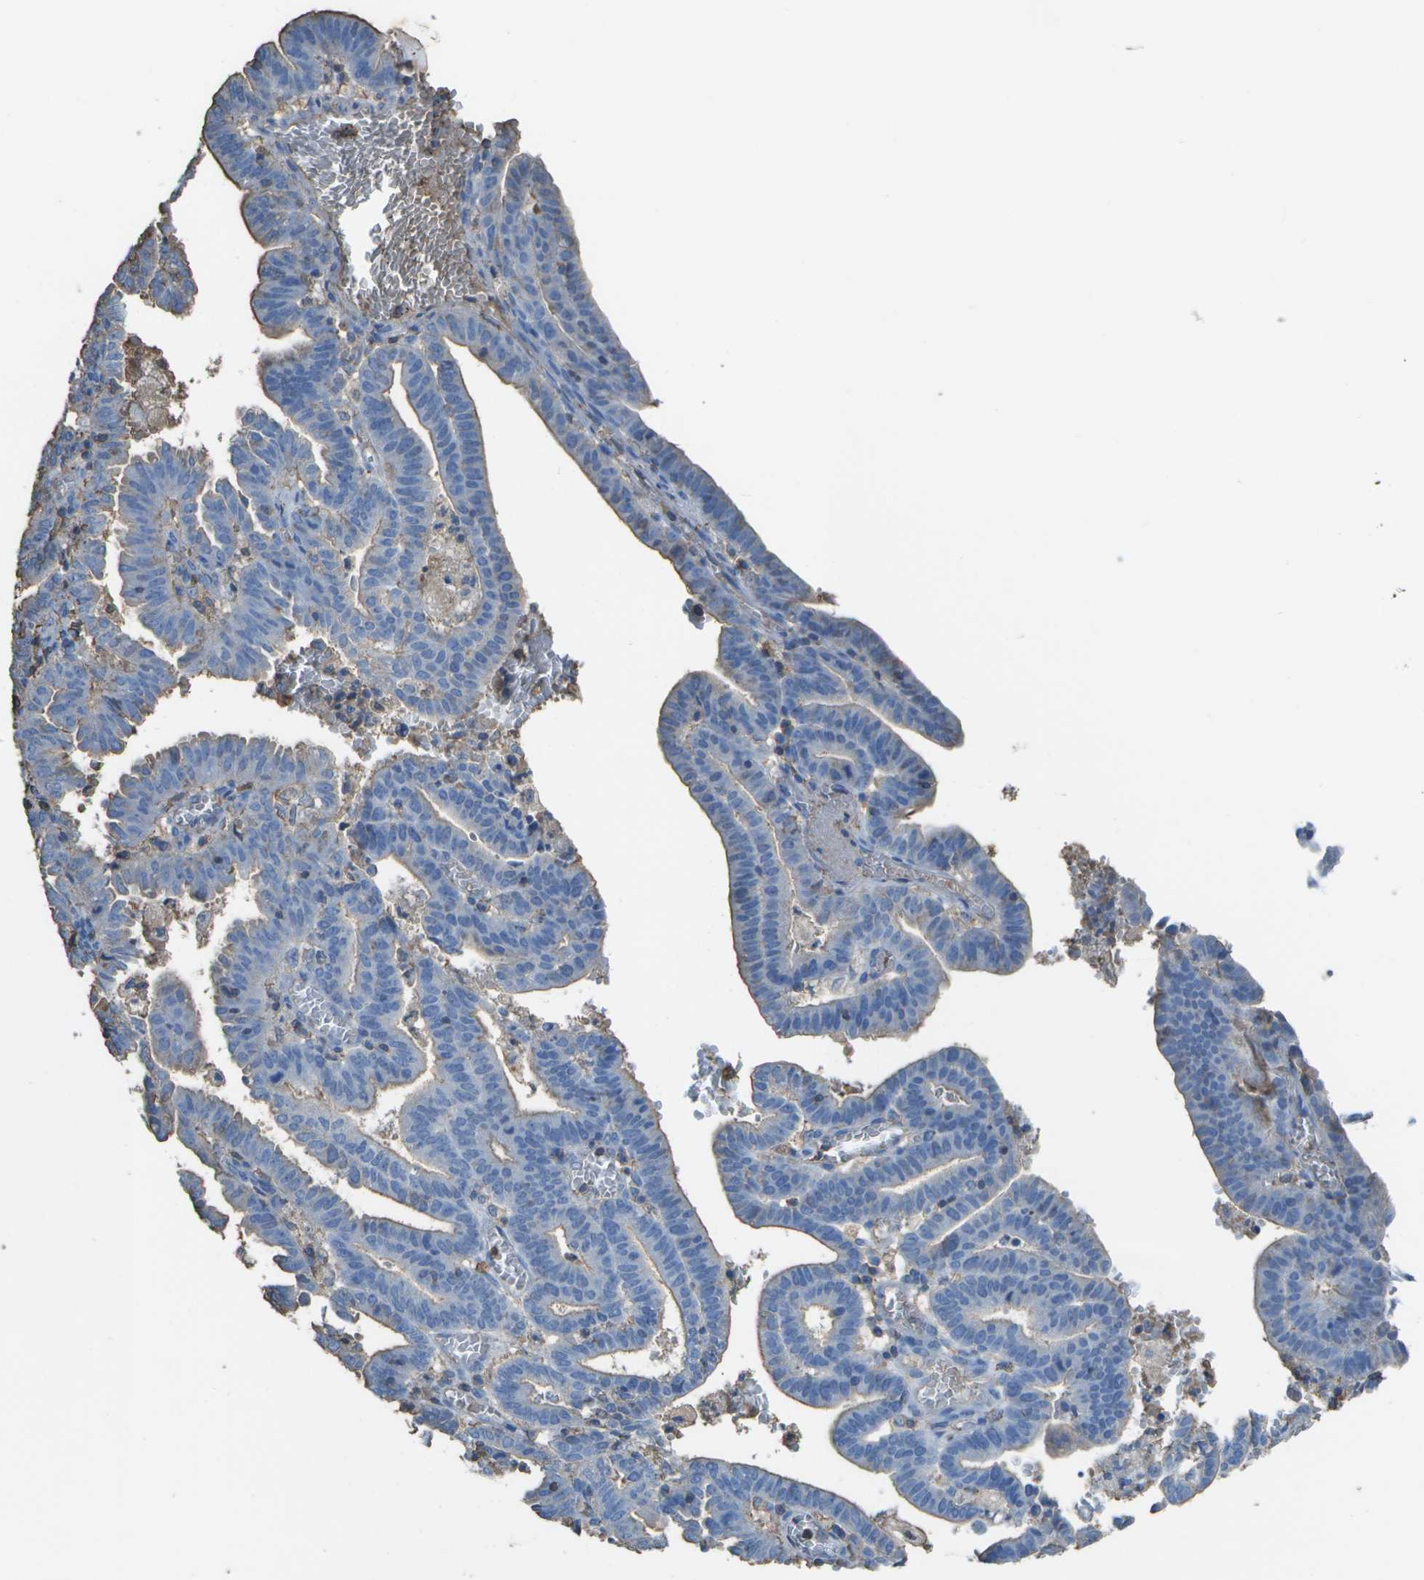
{"staining": {"intensity": "weak", "quantity": "25%-75%", "location": "cytoplasmic/membranous"}, "tissue": "endometrial cancer", "cell_type": "Tumor cells", "image_type": "cancer", "snomed": [{"axis": "morphology", "description": "Adenocarcinoma, NOS"}, {"axis": "topography", "description": "Uterus"}], "caption": "Immunohistochemical staining of adenocarcinoma (endometrial) displays low levels of weak cytoplasmic/membranous staining in about 25%-75% of tumor cells.", "gene": "CYP4F11", "patient": {"sex": "female", "age": 83}}